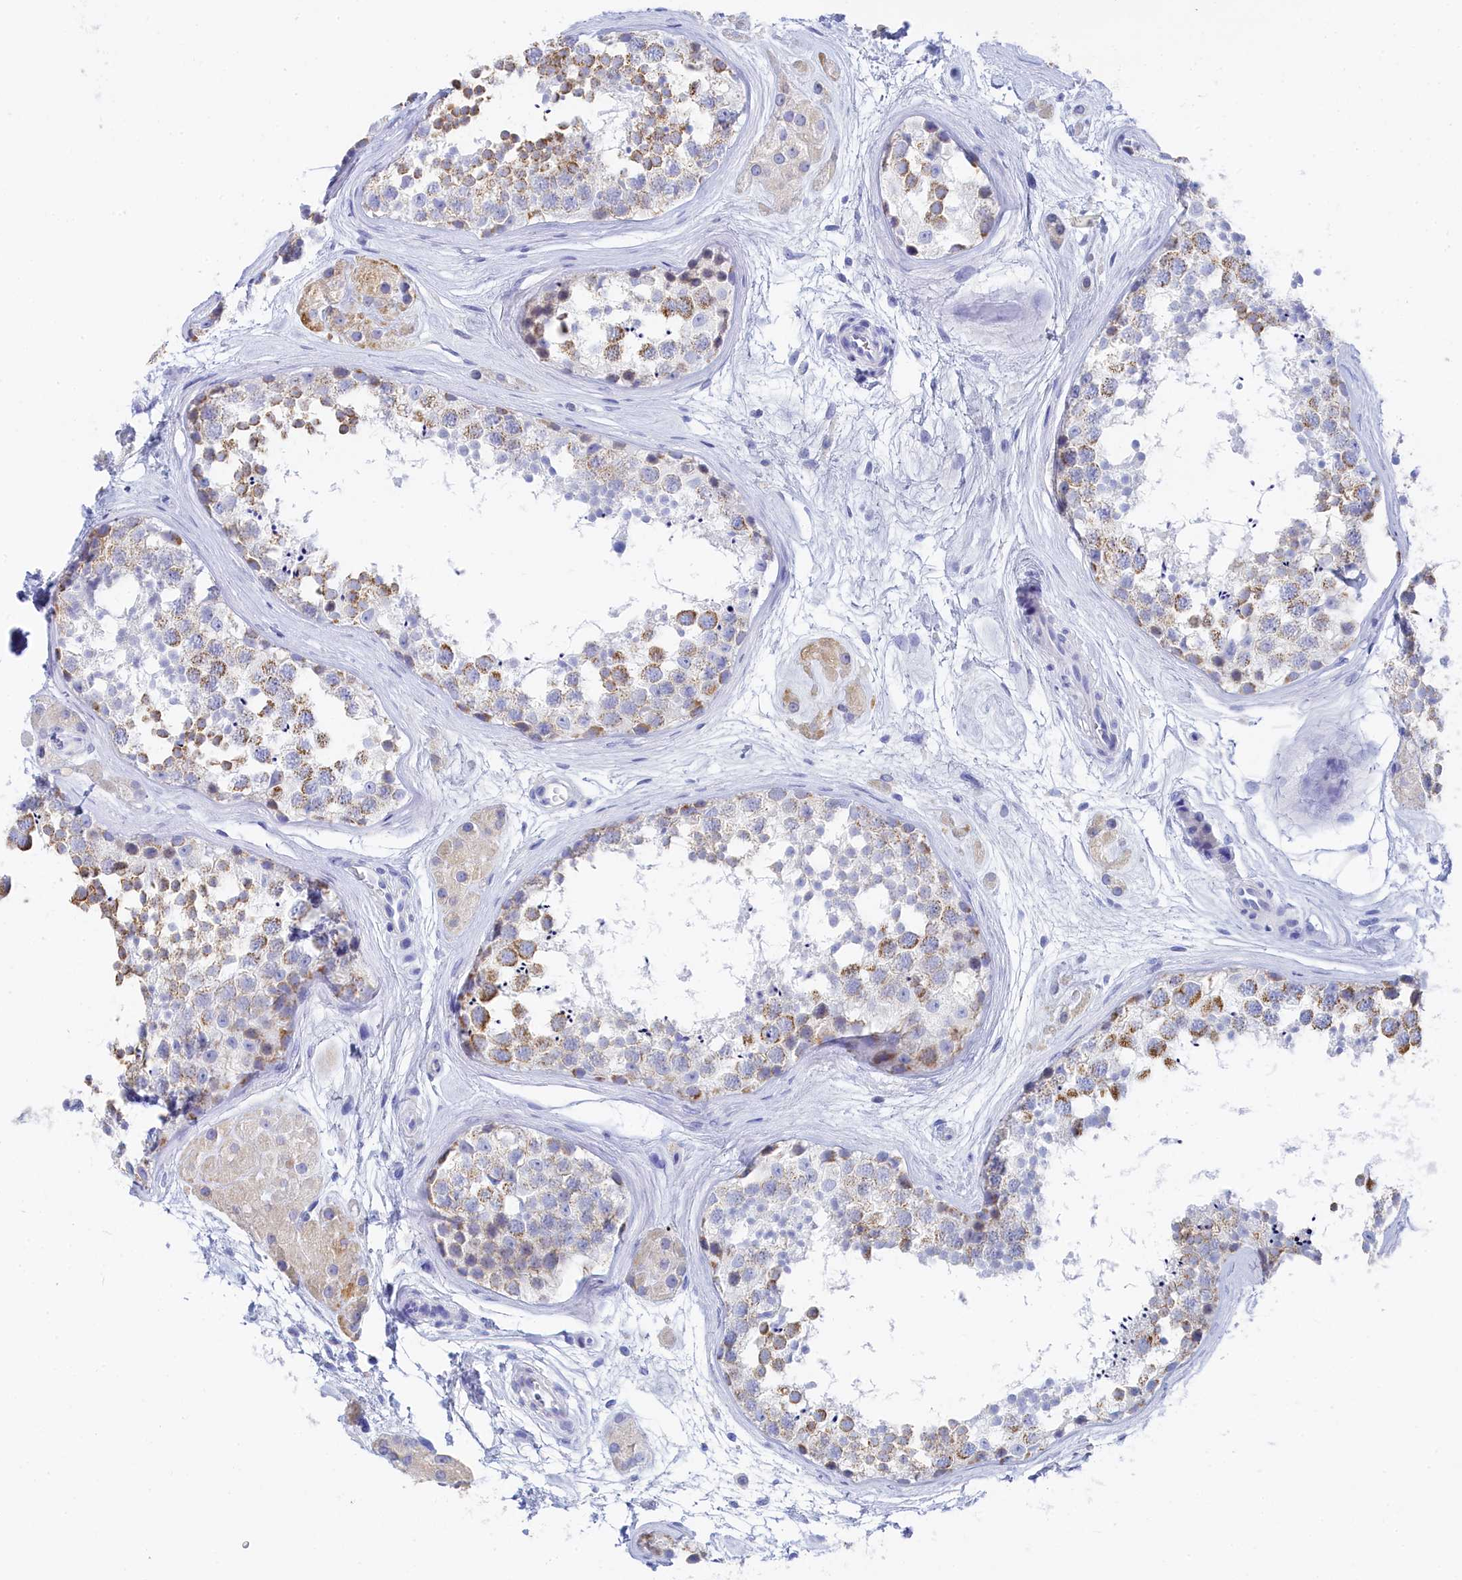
{"staining": {"intensity": "moderate", "quantity": "25%-75%", "location": "cytoplasmic/membranous"}, "tissue": "testis", "cell_type": "Cells in seminiferous ducts", "image_type": "normal", "snomed": [{"axis": "morphology", "description": "Normal tissue, NOS"}, {"axis": "topography", "description": "Testis"}], "caption": "Immunohistochemical staining of unremarkable testis shows moderate cytoplasmic/membranous protein staining in approximately 25%-75% of cells in seminiferous ducts. (IHC, brightfield microscopy, high magnification).", "gene": "TRIM10", "patient": {"sex": "male", "age": 56}}